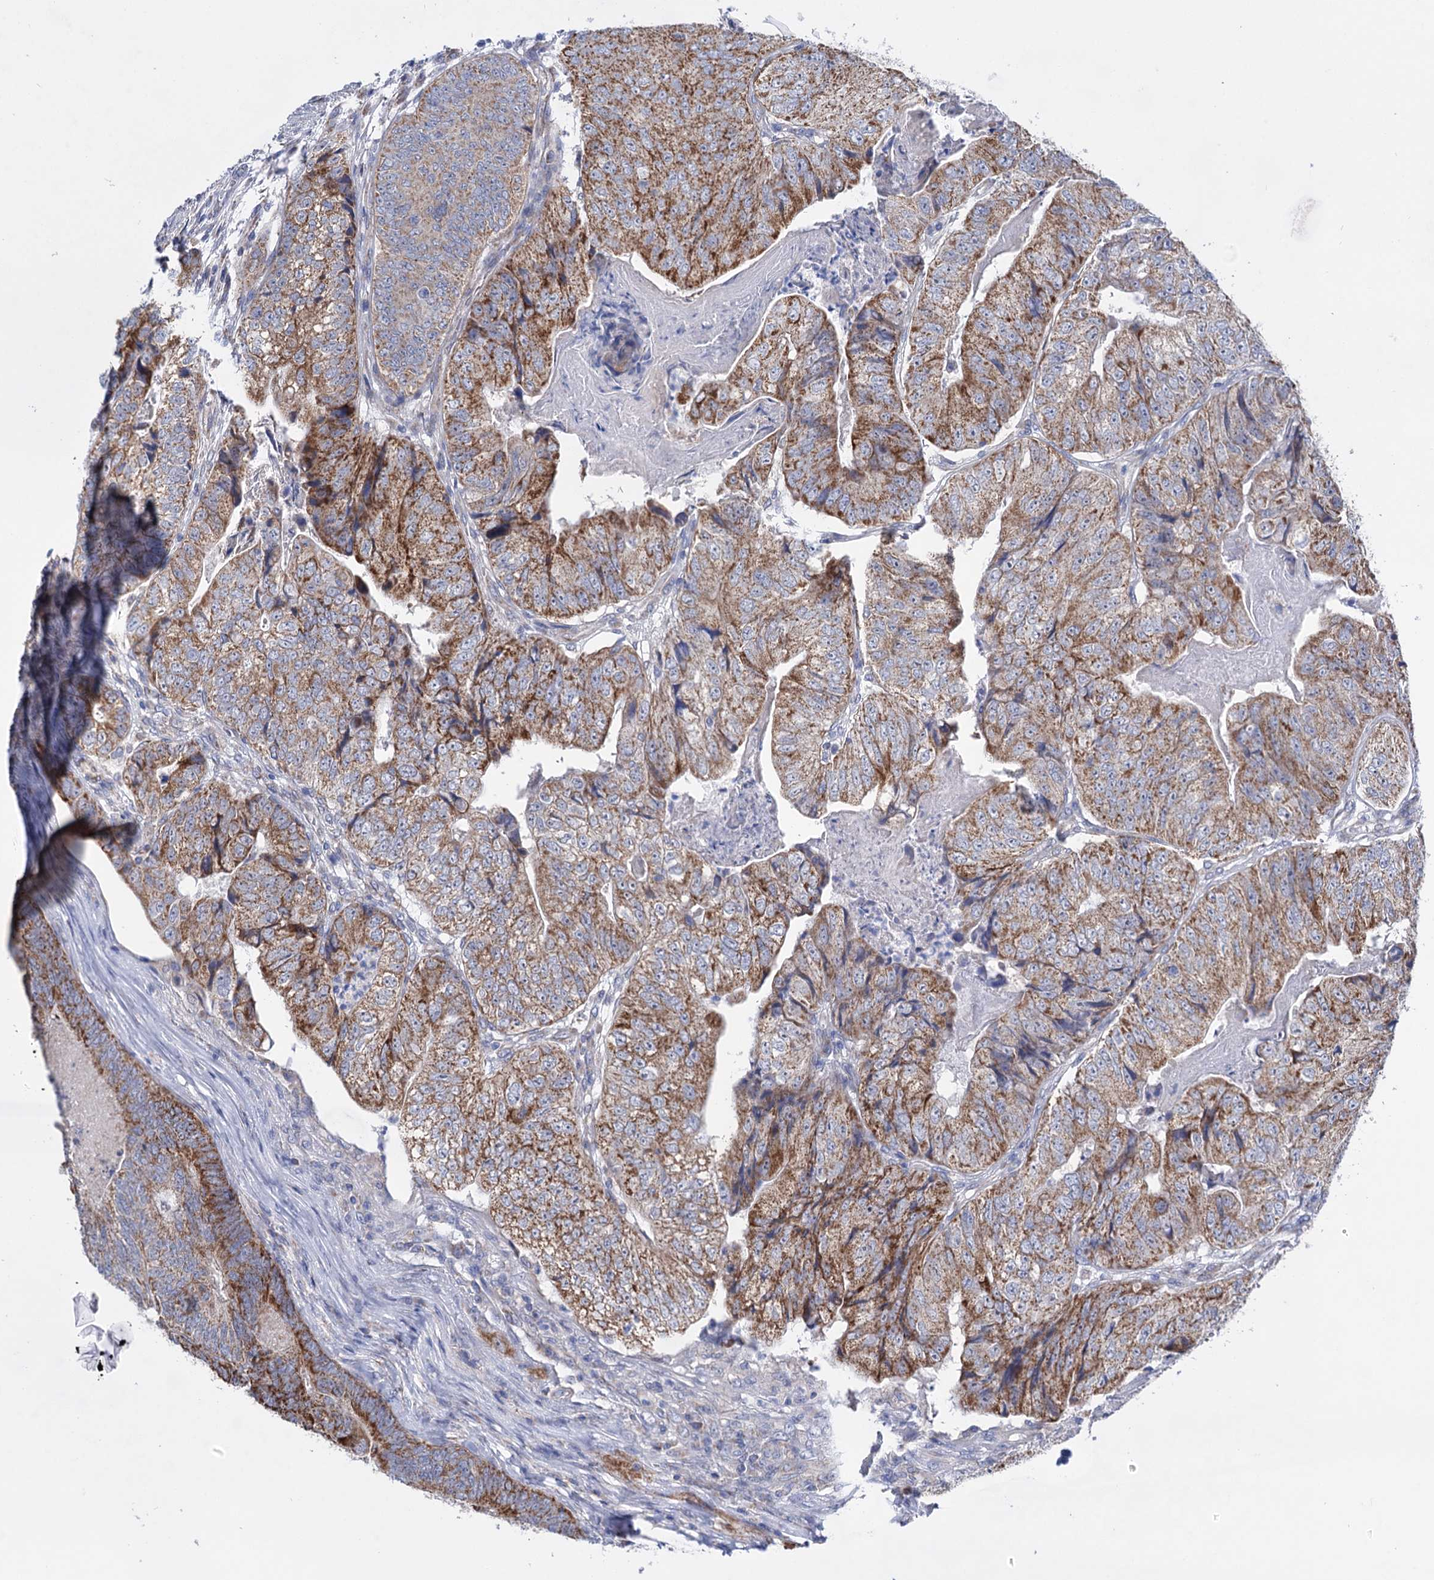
{"staining": {"intensity": "strong", "quantity": ">75%", "location": "cytoplasmic/membranous"}, "tissue": "colorectal cancer", "cell_type": "Tumor cells", "image_type": "cancer", "snomed": [{"axis": "morphology", "description": "Adenocarcinoma, NOS"}, {"axis": "topography", "description": "Colon"}], "caption": "This histopathology image demonstrates IHC staining of human adenocarcinoma (colorectal), with high strong cytoplasmic/membranous expression in about >75% of tumor cells.", "gene": "SUCLA2", "patient": {"sex": "female", "age": 67}}